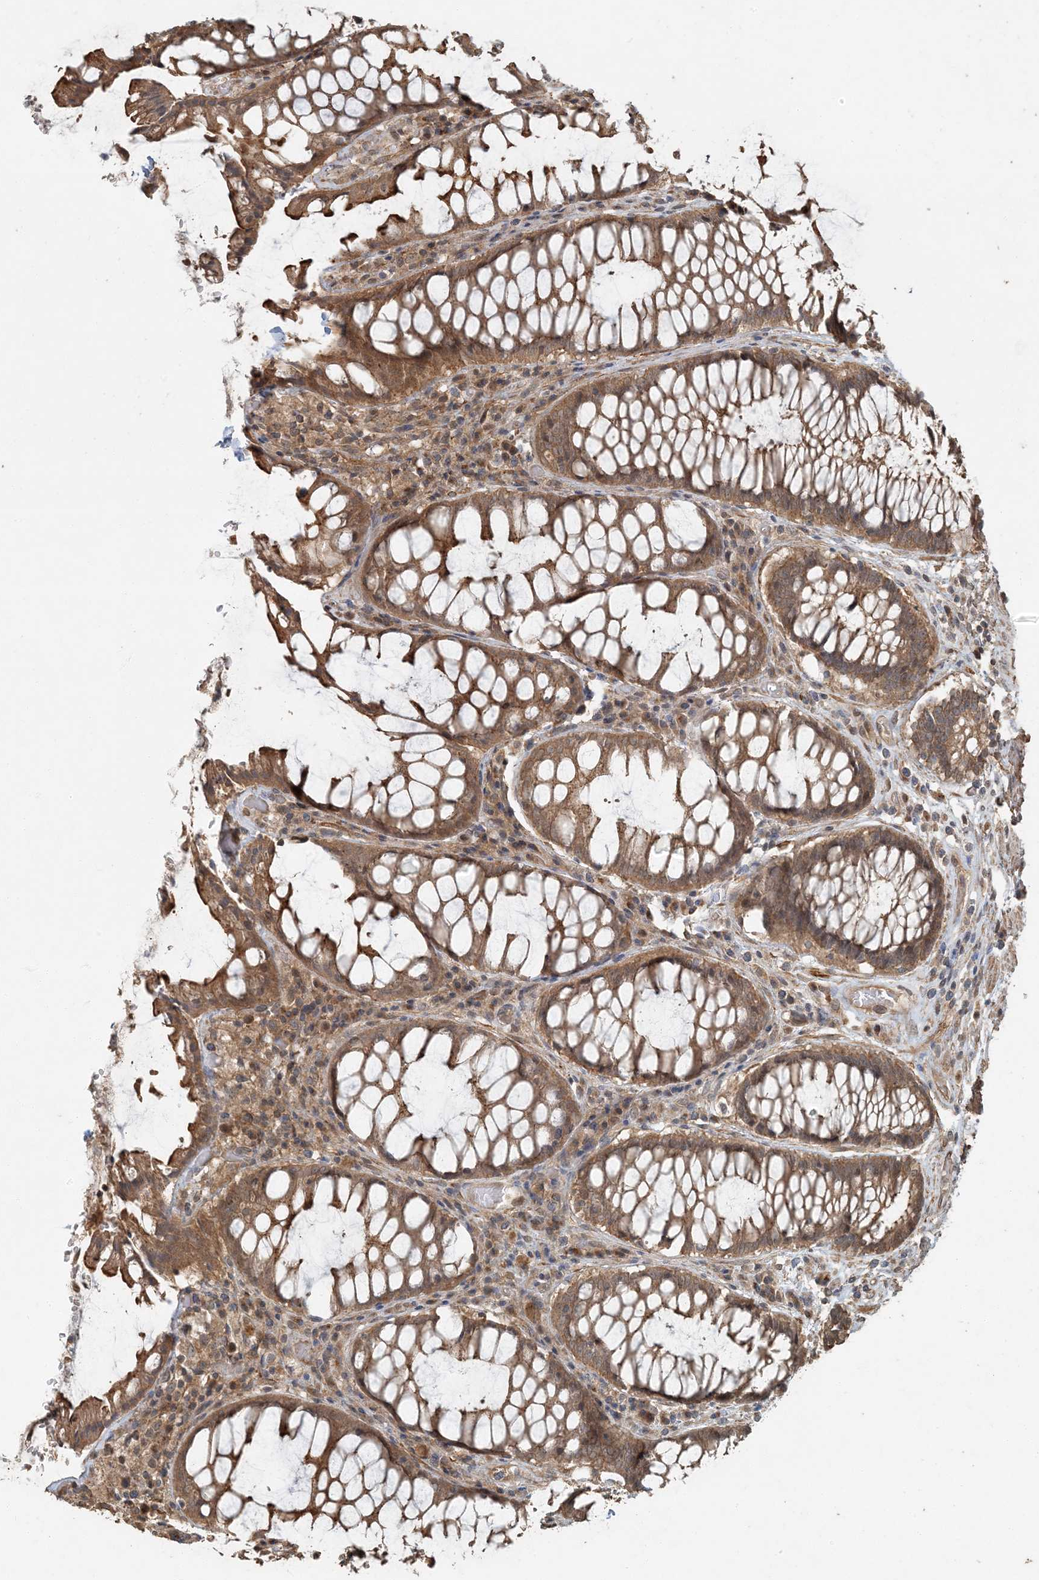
{"staining": {"intensity": "strong", "quantity": ">75%", "location": "cytoplasmic/membranous"}, "tissue": "rectum", "cell_type": "Glandular cells", "image_type": "normal", "snomed": [{"axis": "morphology", "description": "Normal tissue, NOS"}, {"axis": "topography", "description": "Rectum"}], "caption": "Protein staining of benign rectum reveals strong cytoplasmic/membranous expression in approximately >75% of glandular cells. (DAB = brown stain, brightfield microscopy at high magnification).", "gene": "AK9", "patient": {"sex": "male", "age": 64}}